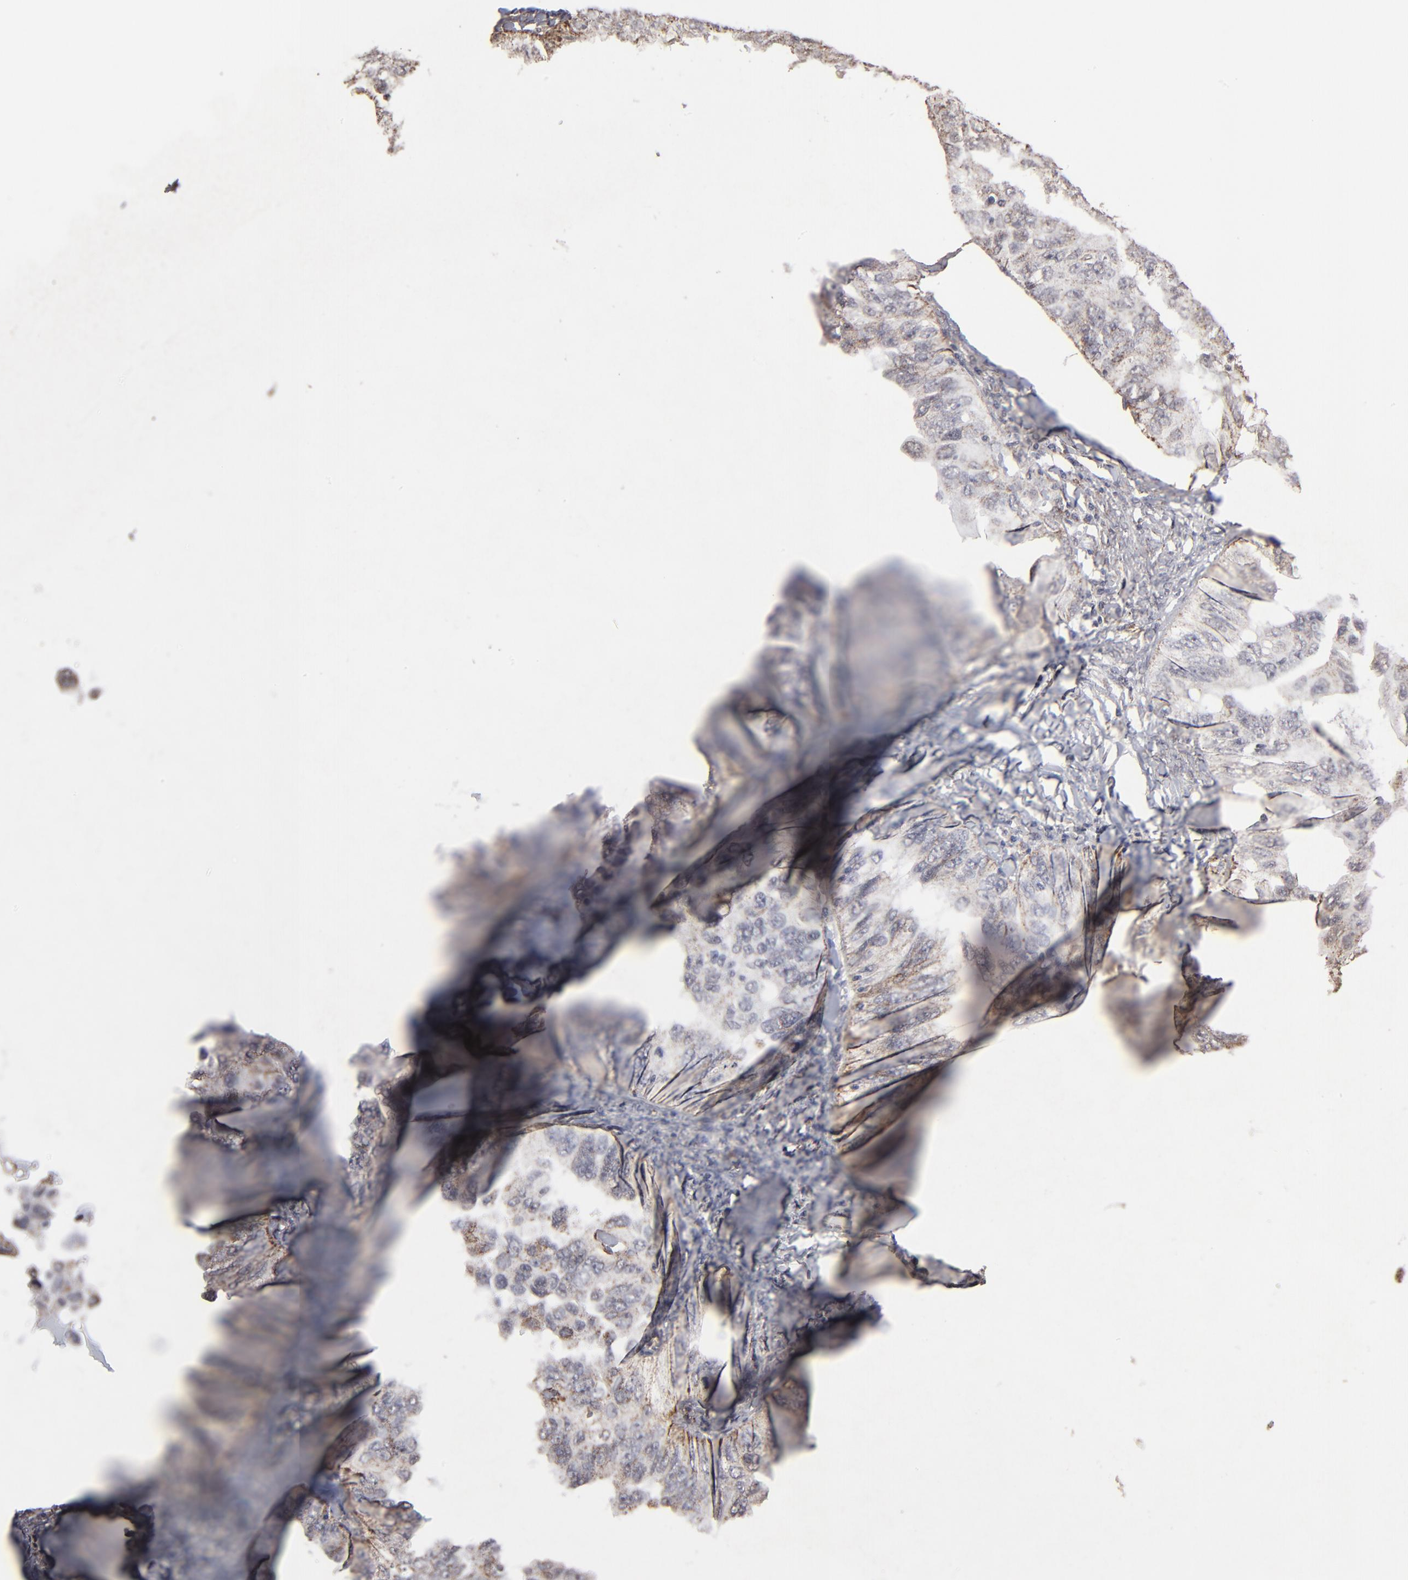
{"staining": {"intensity": "weak", "quantity": "25%-75%", "location": "cytoplasmic/membranous"}, "tissue": "ovarian cancer", "cell_type": "Tumor cells", "image_type": "cancer", "snomed": [{"axis": "morphology", "description": "Cystadenocarcinoma, serous, NOS"}, {"axis": "topography", "description": "Ovary"}], "caption": "Human ovarian cancer stained for a protein (brown) displays weak cytoplasmic/membranous positive positivity in about 25%-75% of tumor cells.", "gene": "BNIP3", "patient": {"sex": "female", "age": 82}}